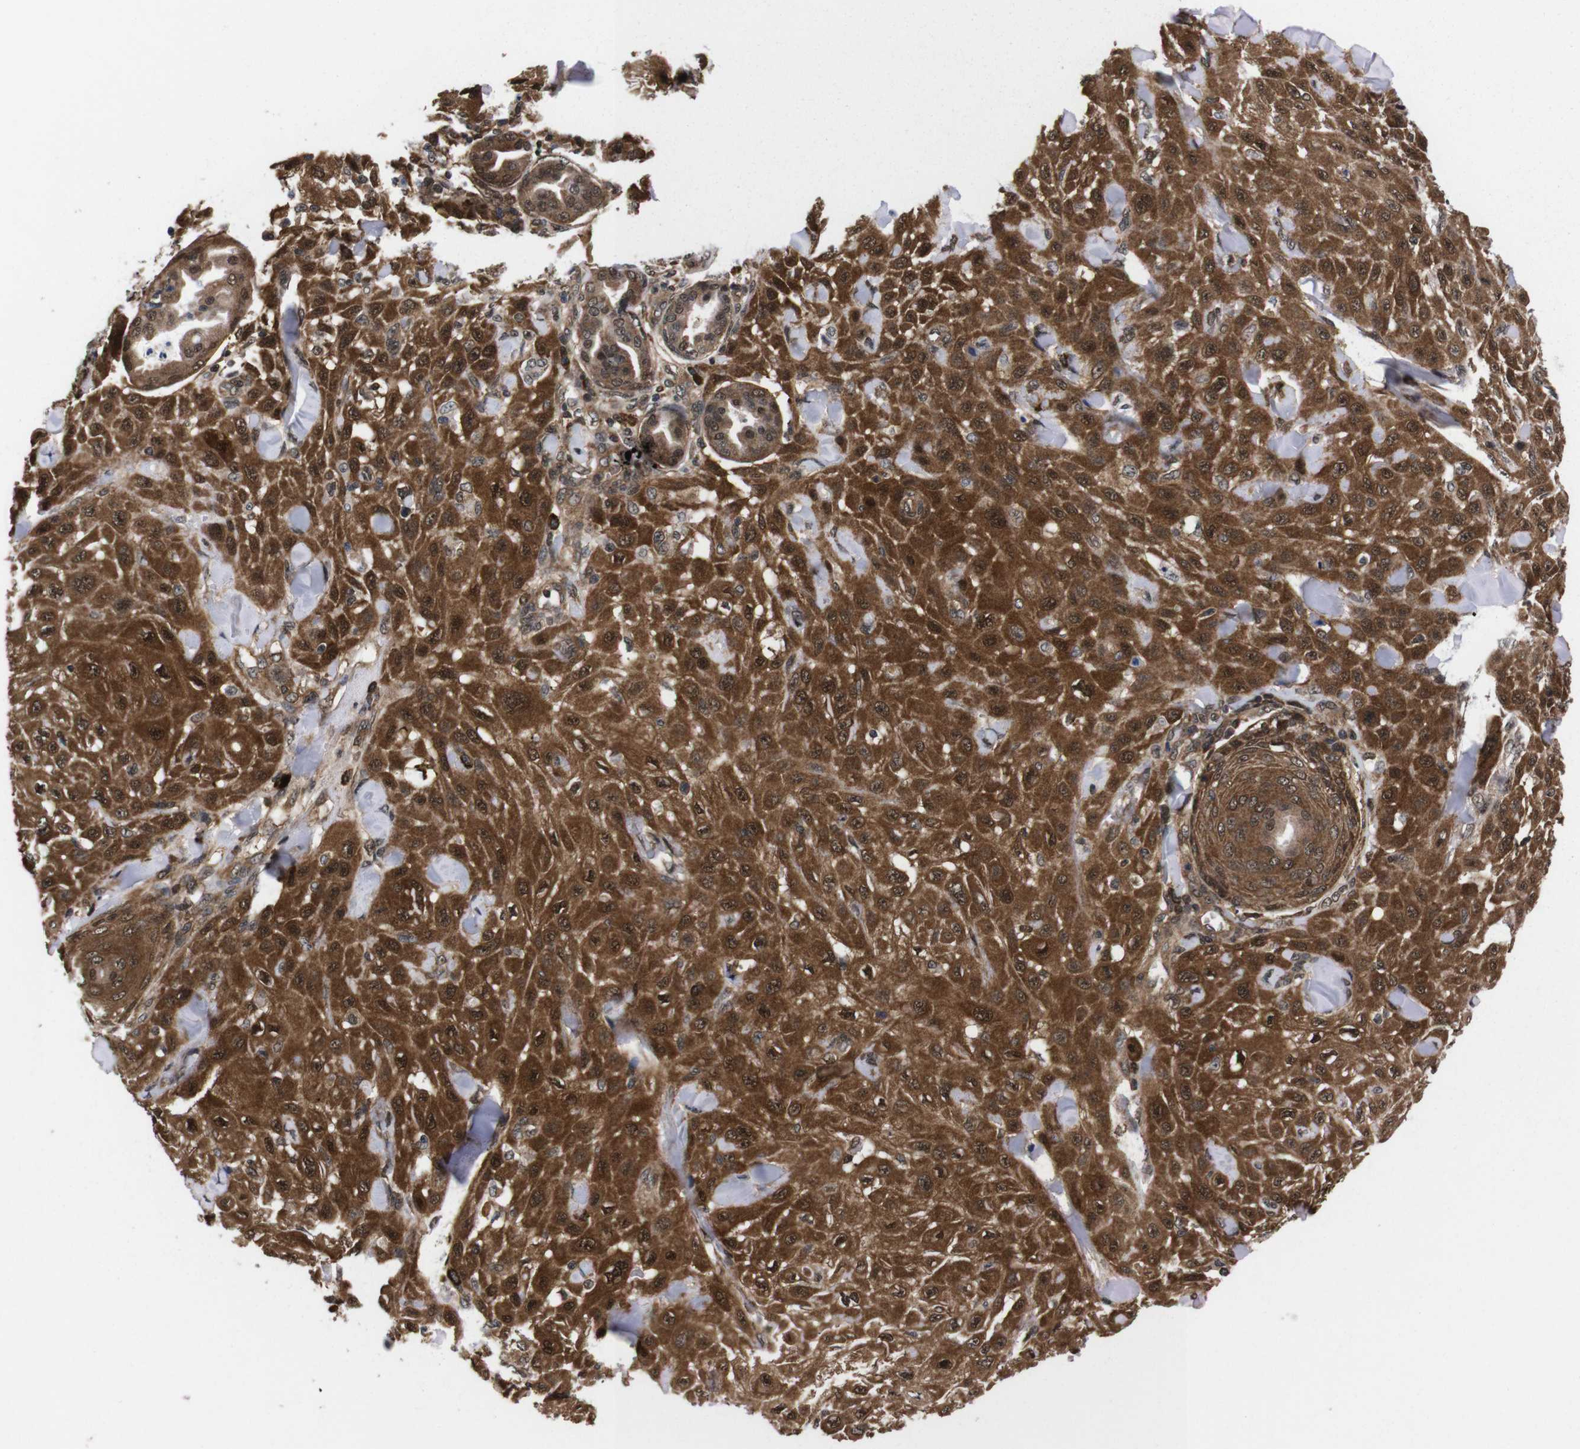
{"staining": {"intensity": "moderate", "quantity": ">75%", "location": "cytoplasmic/membranous,nuclear"}, "tissue": "skin cancer", "cell_type": "Tumor cells", "image_type": "cancer", "snomed": [{"axis": "morphology", "description": "Squamous cell carcinoma, NOS"}, {"axis": "topography", "description": "Skin"}], "caption": "DAB (3,3'-diaminobenzidine) immunohistochemical staining of human skin squamous cell carcinoma exhibits moderate cytoplasmic/membranous and nuclear protein positivity in about >75% of tumor cells.", "gene": "UBQLN2", "patient": {"sex": "male", "age": 24}}